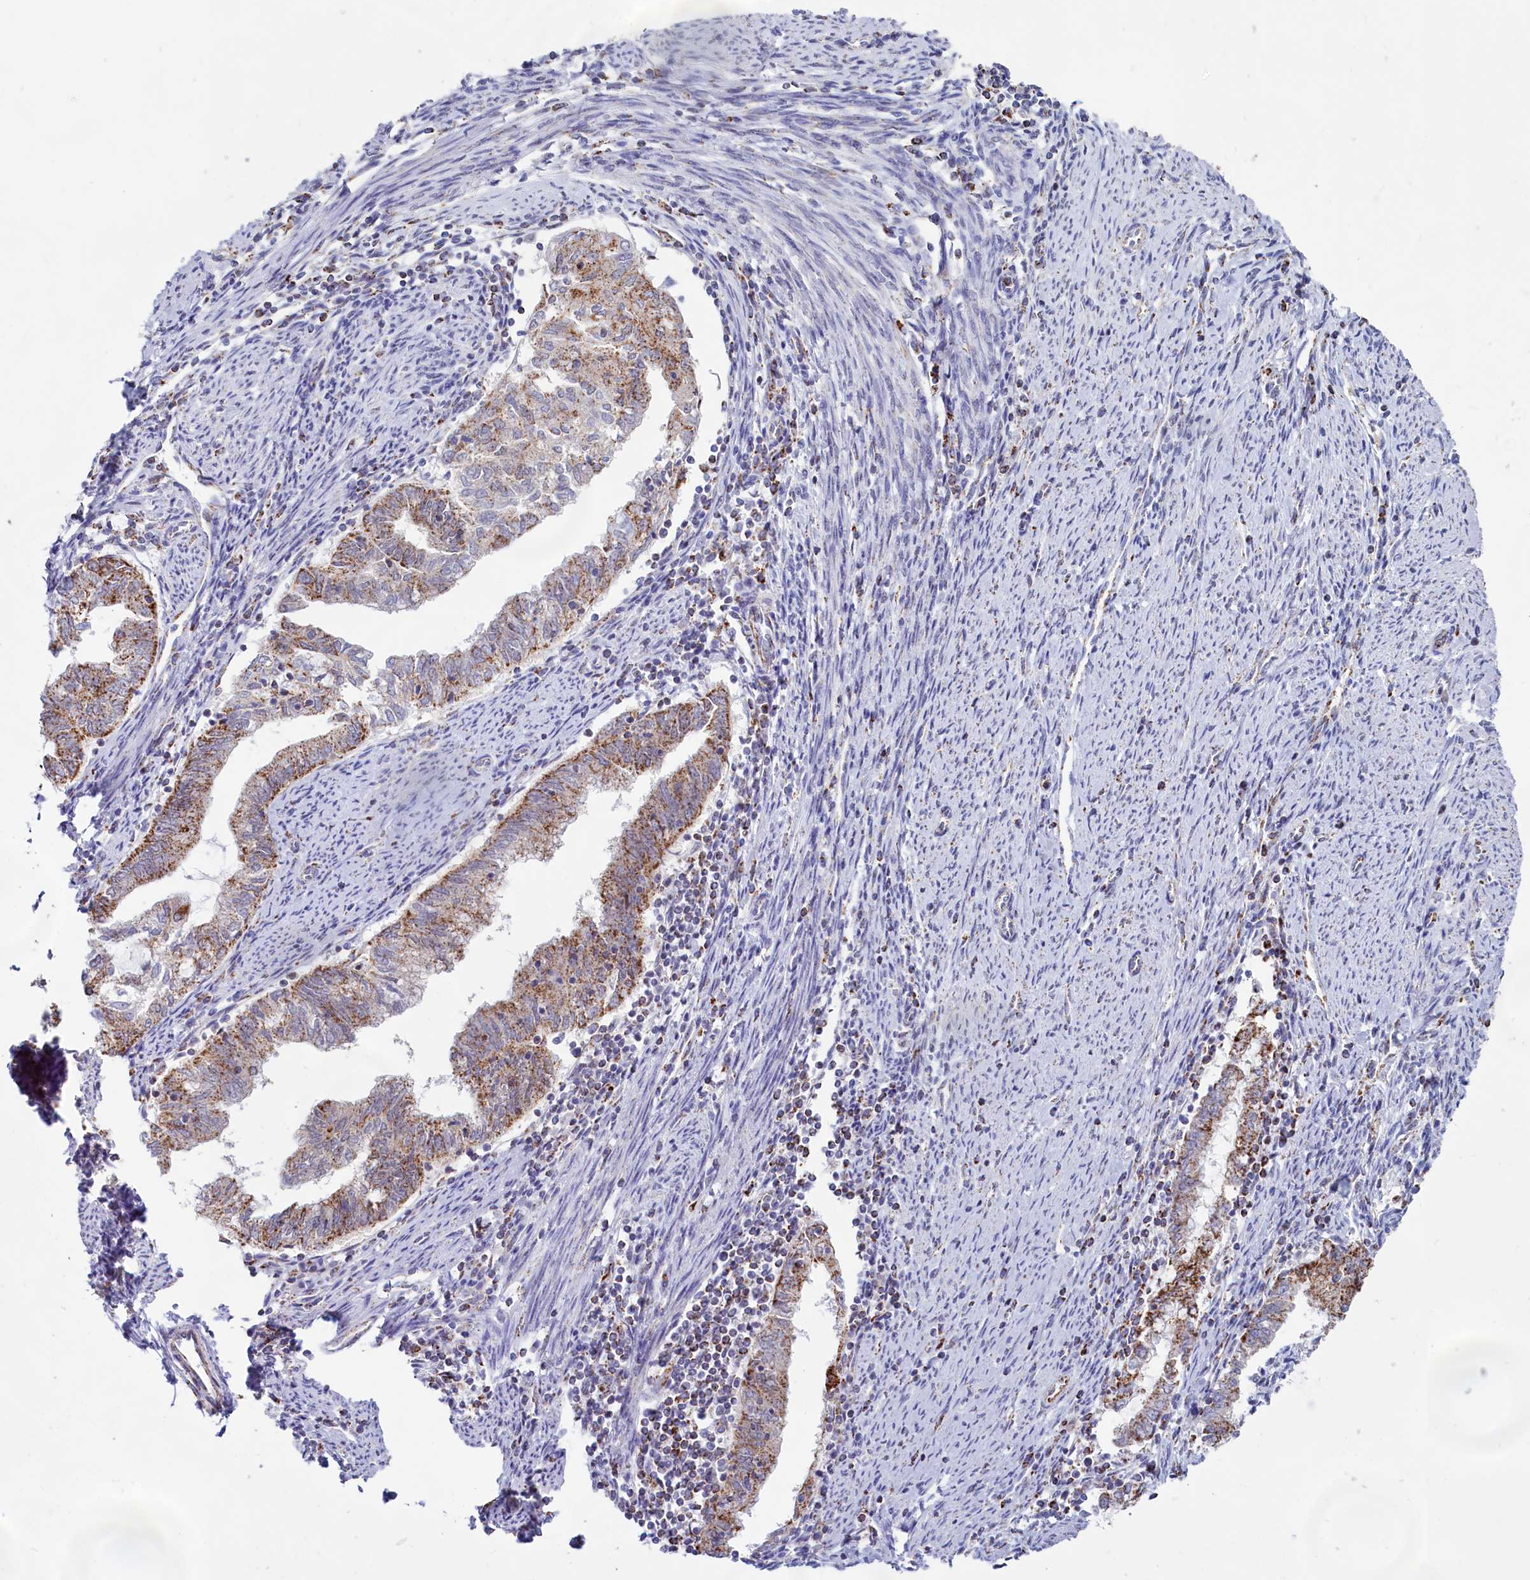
{"staining": {"intensity": "moderate", "quantity": ">75%", "location": "cytoplasmic/membranous"}, "tissue": "endometrial cancer", "cell_type": "Tumor cells", "image_type": "cancer", "snomed": [{"axis": "morphology", "description": "Adenocarcinoma, NOS"}, {"axis": "topography", "description": "Endometrium"}], "caption": "A brown stain highlights moderate cytoplasmic/membranous expression of a protein in human endometrial cancer tumor cells.", "gene": "C1D", "patient": {"sex": "female", "age": 79}}